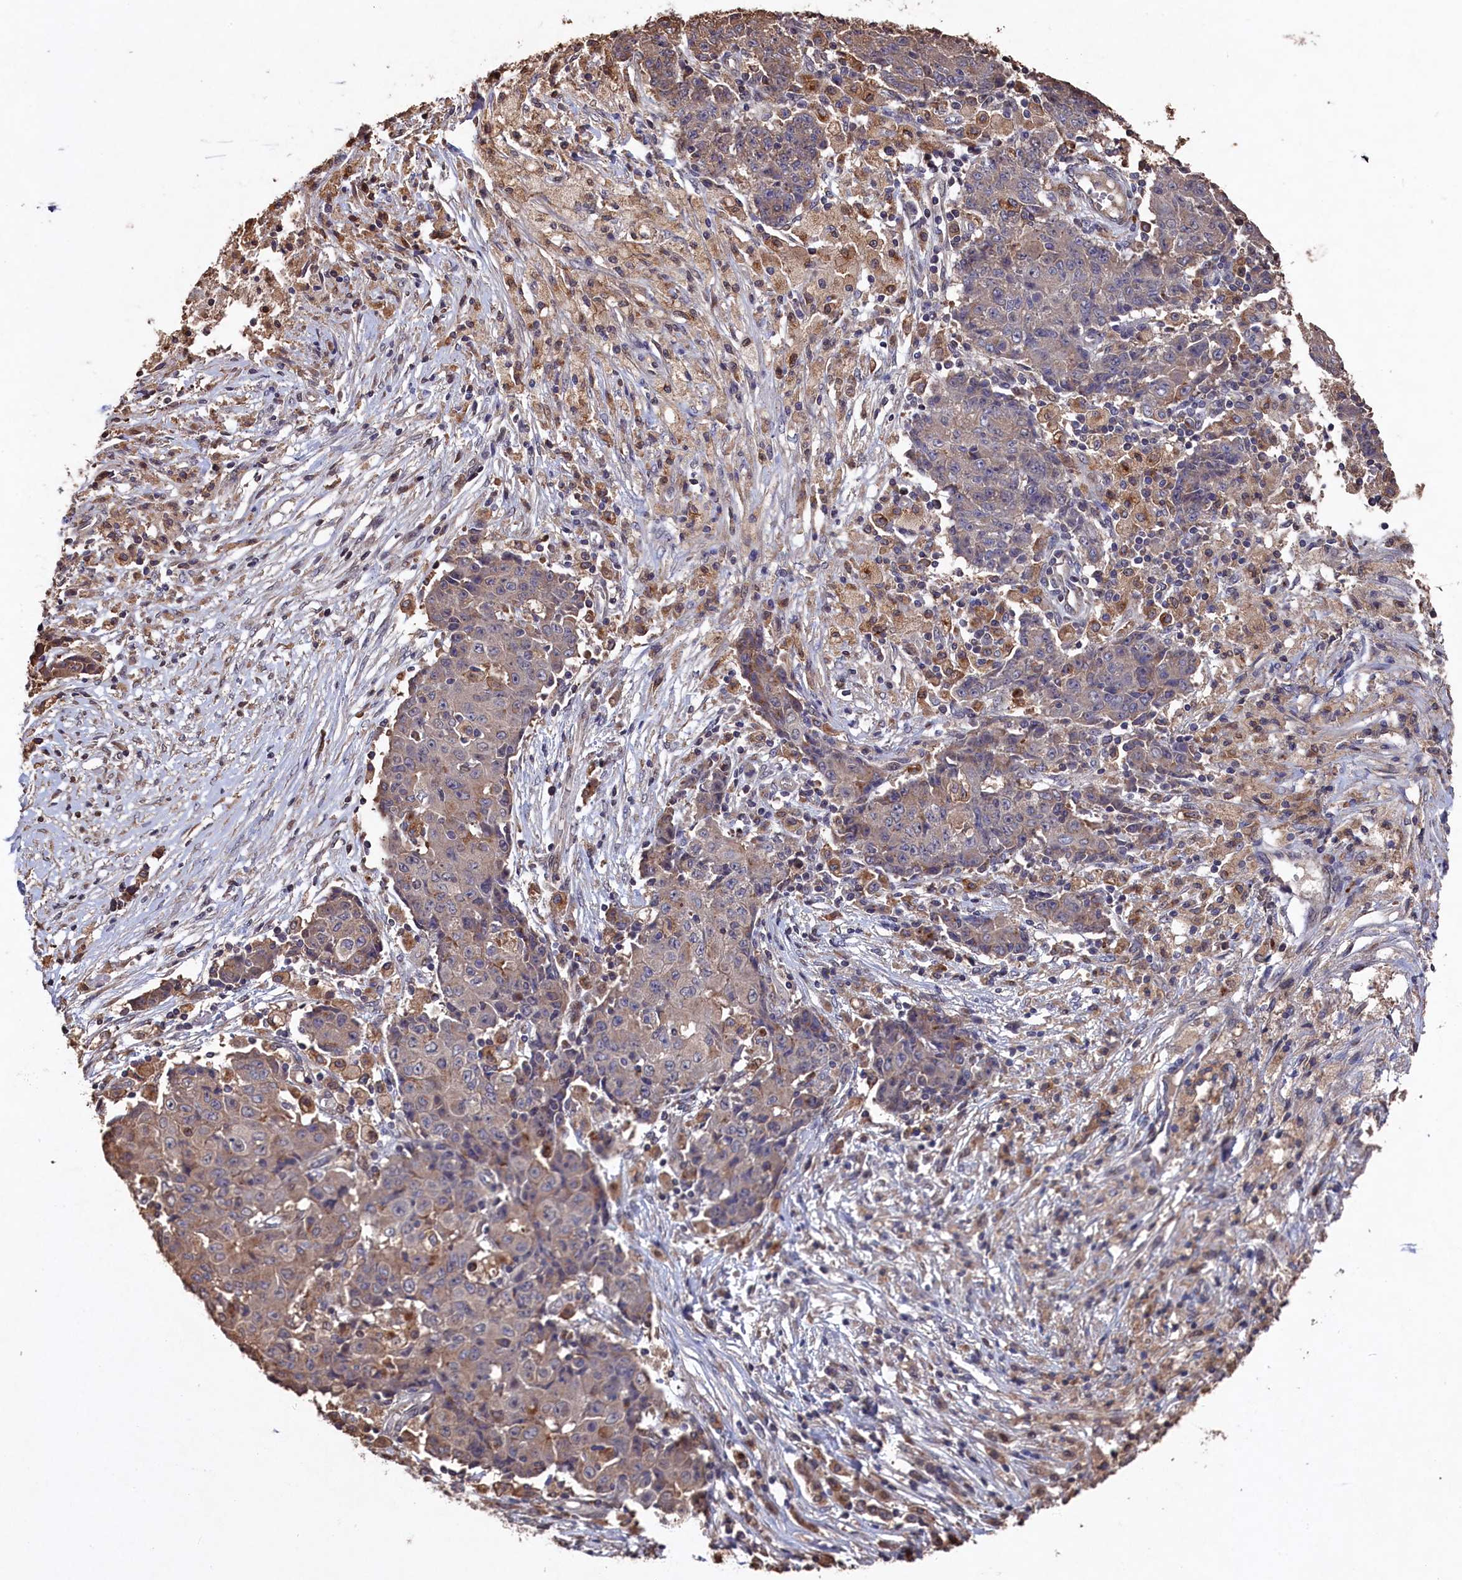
{"staining": {"intensity": "weak", "quantity": "<25%", "location": "cytoplasmic/membranous"}, "tissue": "ovarian cancer", "cell_type": "Tumor cells", "image_type": "cancer", "snomed": [{"axis": "morphology", "description": "Carcinoma, endometroid"}, {"axis": "topography", "description": "Ovary"}], "caption": "The histopathology image reveals no significant positivity in tumor cells of endometroid carcinoma (ovarian).", "gene": "NAA60", "patient": {"sex": "female", "age": 42}}